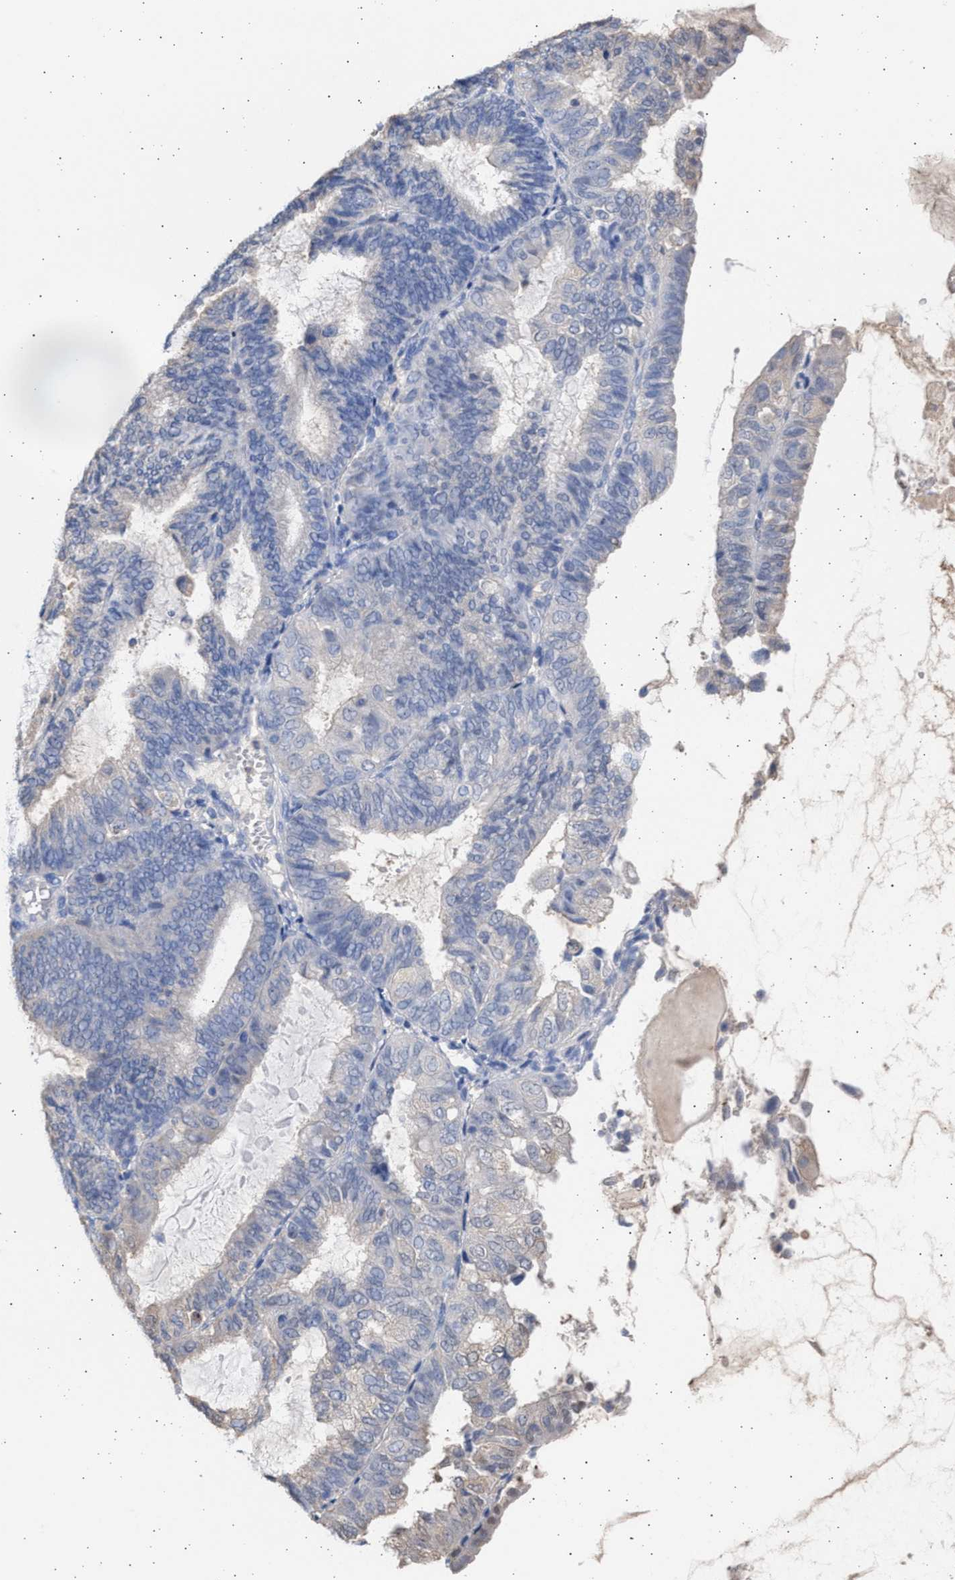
{"staining": {"intensity": "negative", "quantity": "none", "location": "none"}, "tissue": "endometrial cancer", "cell_type": "Tumor cells", "image_type": "cancer", "snomed": [{"axis": "morphology", "description": "Adenocarcinoma, NOS"}, {"axis": "topography", "description": "Endometrium"}], "caption": "A high-resolution image shows immunohistochemistry staining of endometrial cancer (adenocarcinoma), which exhibits no significant positivity in tumor cells.", "gene": "ALDOC", "patient": {"sex": "female", "age": 81}}